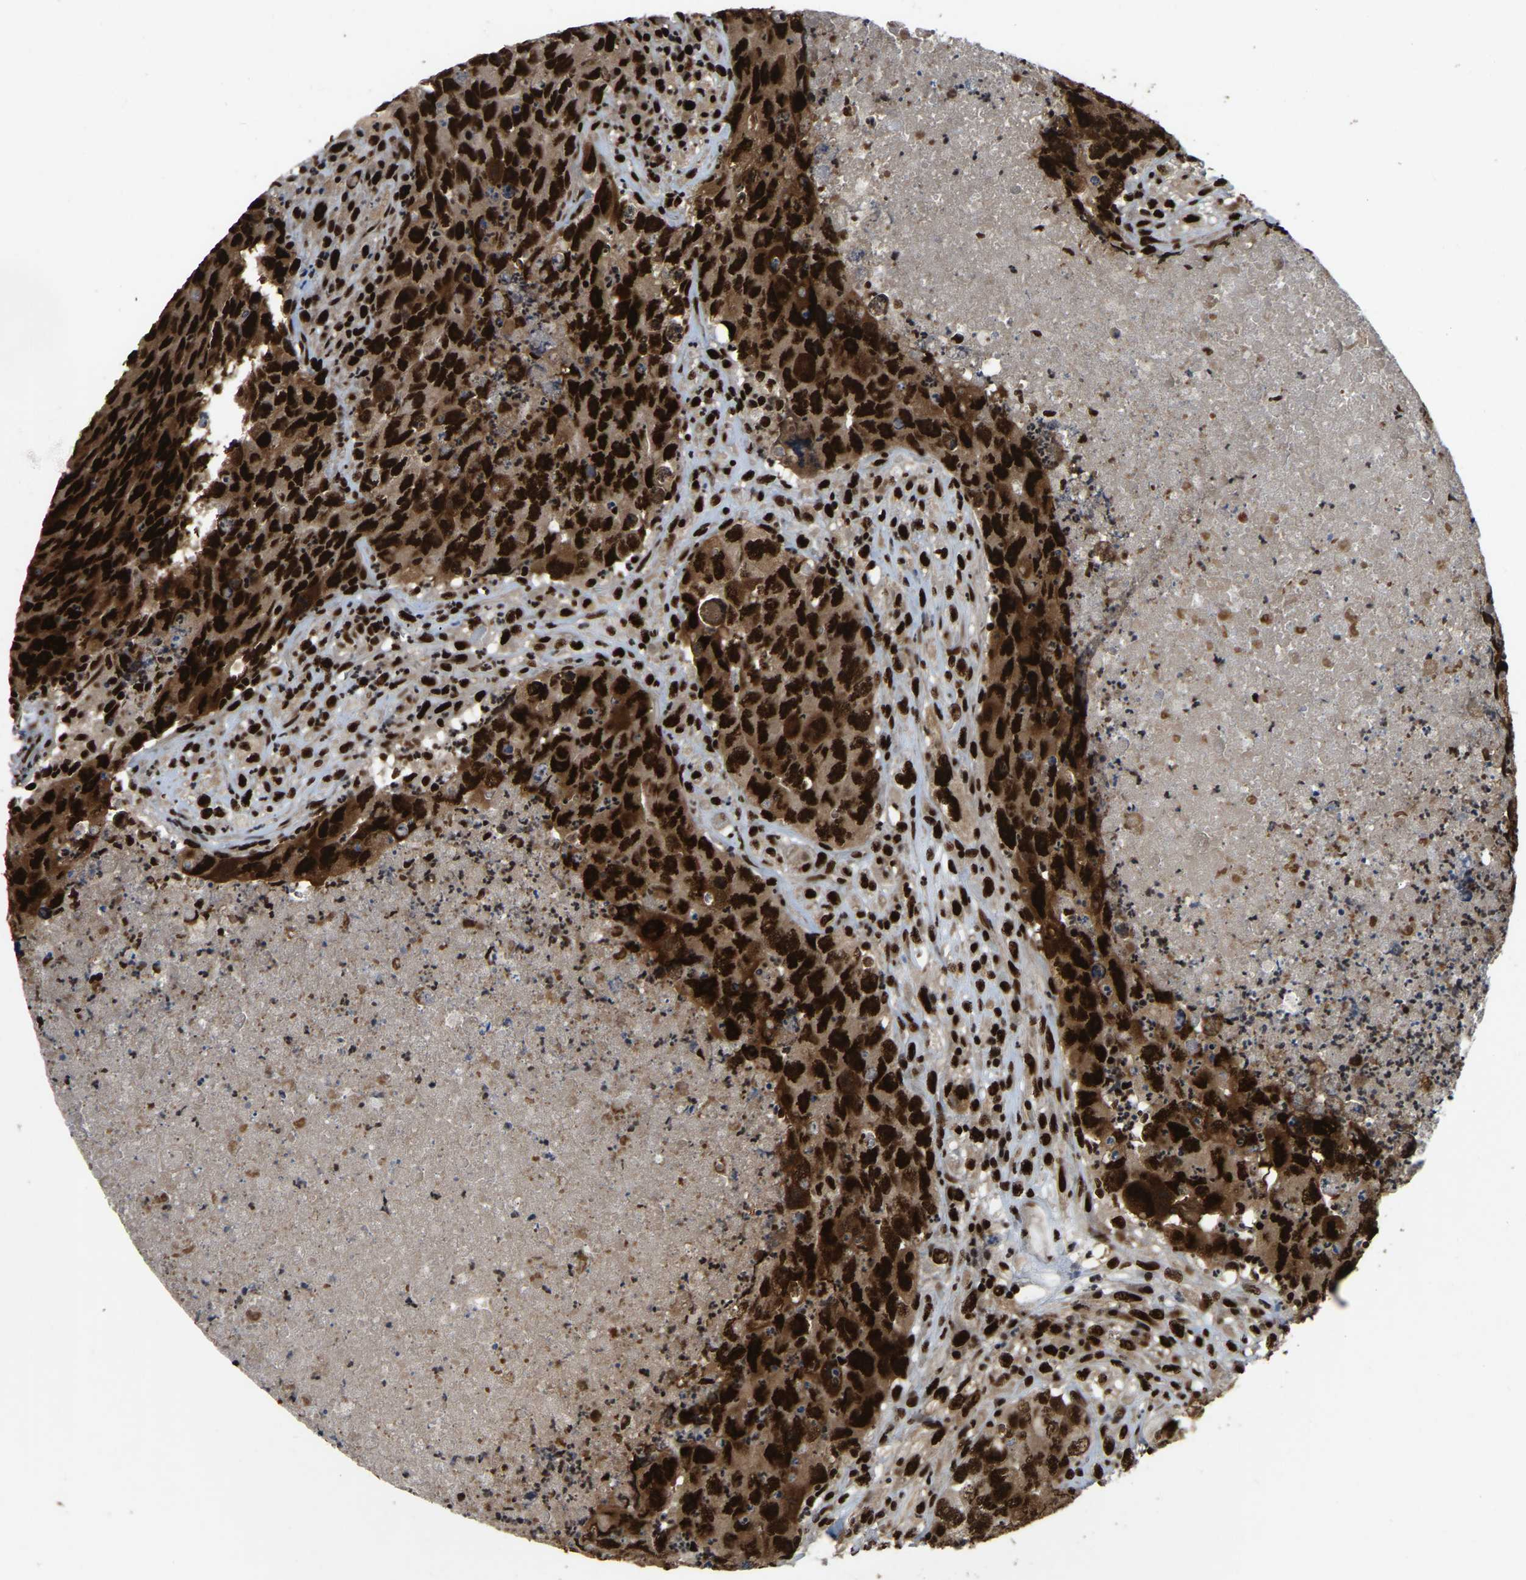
{"staining": {"intensity": "strong", "quantity": ">75%", "location": "nuclear"}, "tissue": "testis cancer", "cell_type": "Tumor cells", "image_type": "cancer", "snomed": [{"axis": "morphology", "description": "Carcinoma, Embryonal, NOS"}, {"axis": "topography", "description": "Testis"}], "caption": "Embryonal carcinoma (testis) stained for a protein demonstrates strong nuclear positivity in tumor cells.", "gene": "TBL1XR1", "patient": {"sex": "male", "age": 32}}